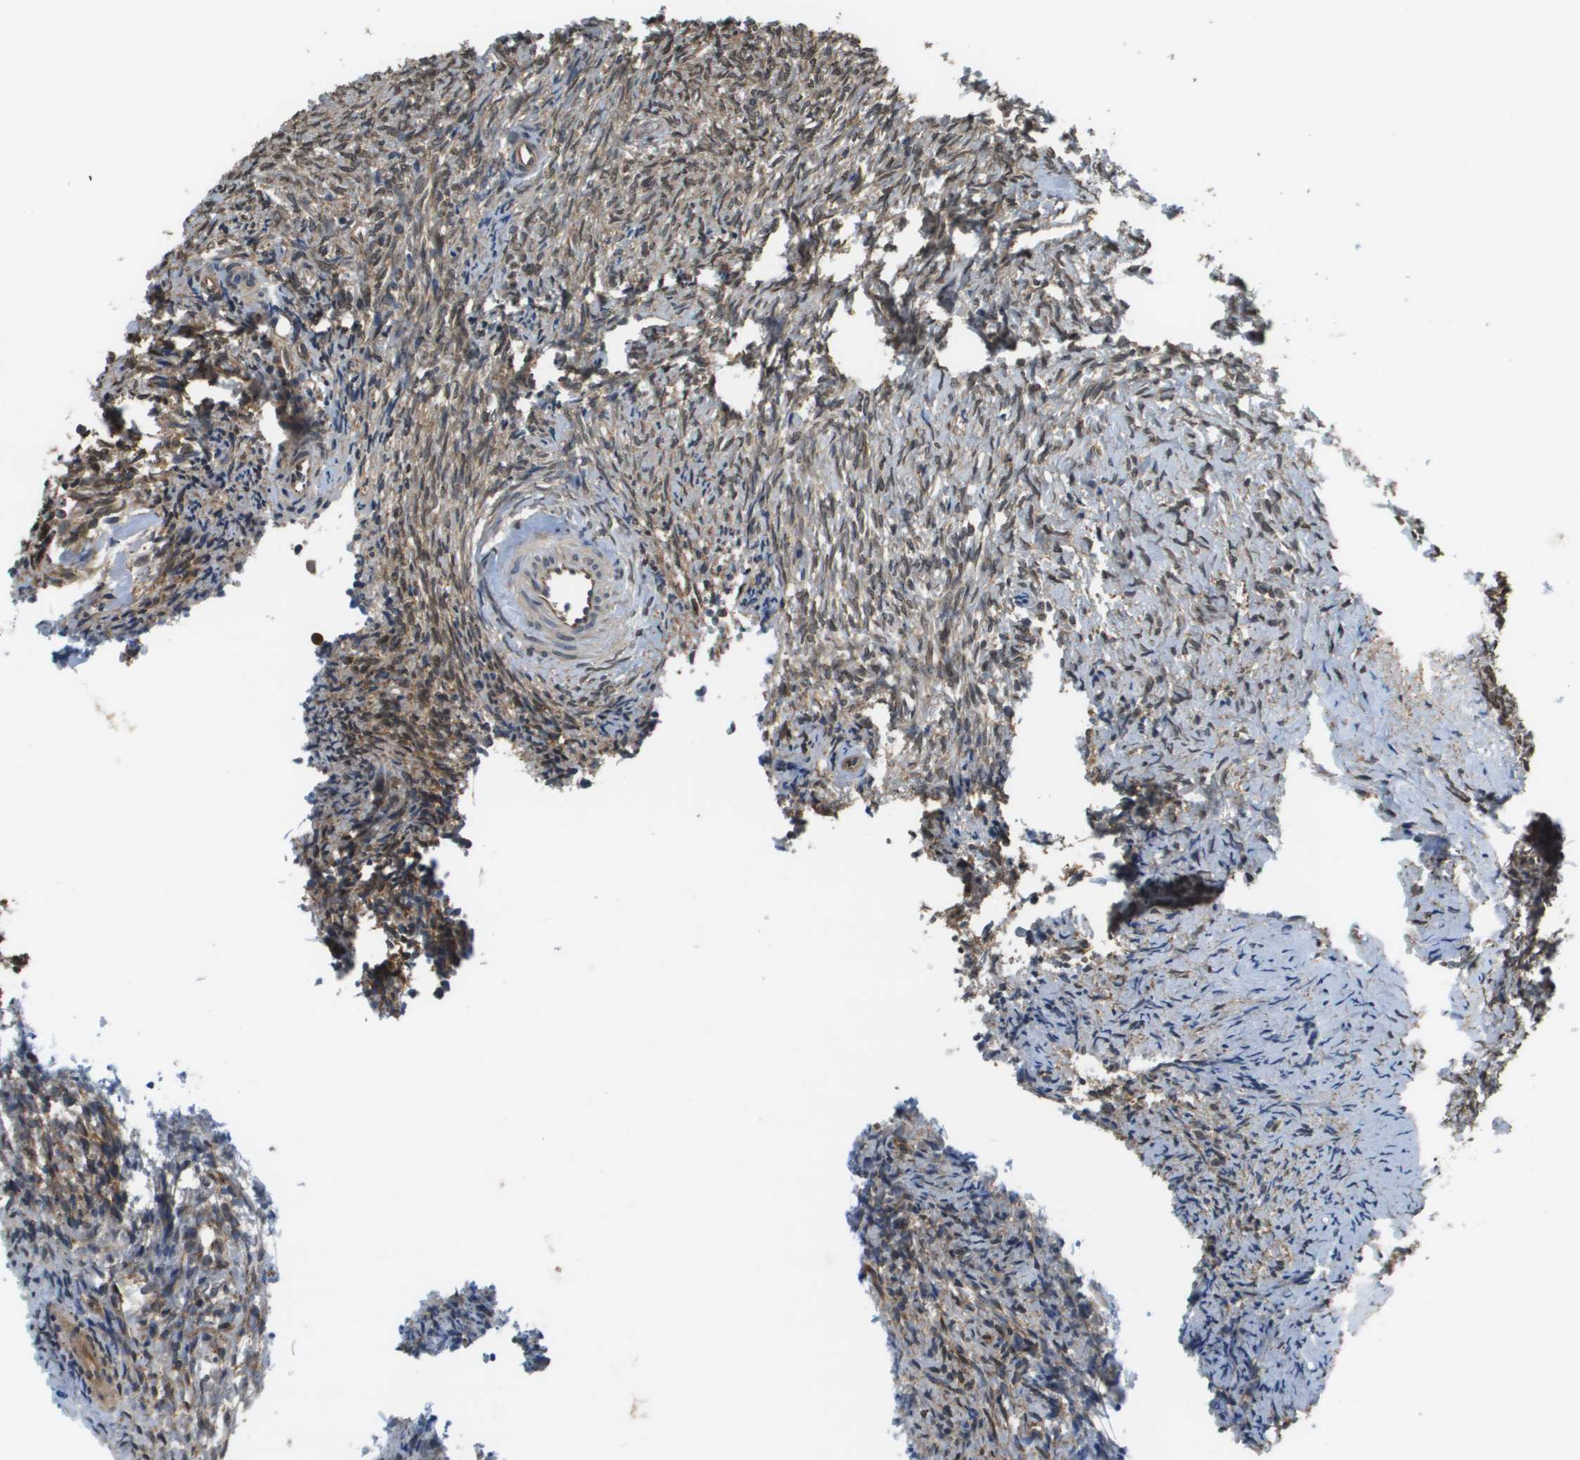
{"staining": {"intensity": "weak", "quantity": "25%-75%", "location": "cytoplasmic/membranous"}, "tissue": "ovary", "cell_type": "Ovarian stroma cells", "image_type": "normal", "snomed": [{"axis": "morphology", "description": "Normal tissue, NOS"}, {"axis": "topography", "description": "Ovary"}], "caption": "Ovarian stroma cells show low levels of weak cytoplasmic/membranous staining in approximately 25%-75% of cells in normal ovary.", "gene": "SEC62", "patient": {"sex": "female", "age": 41}}